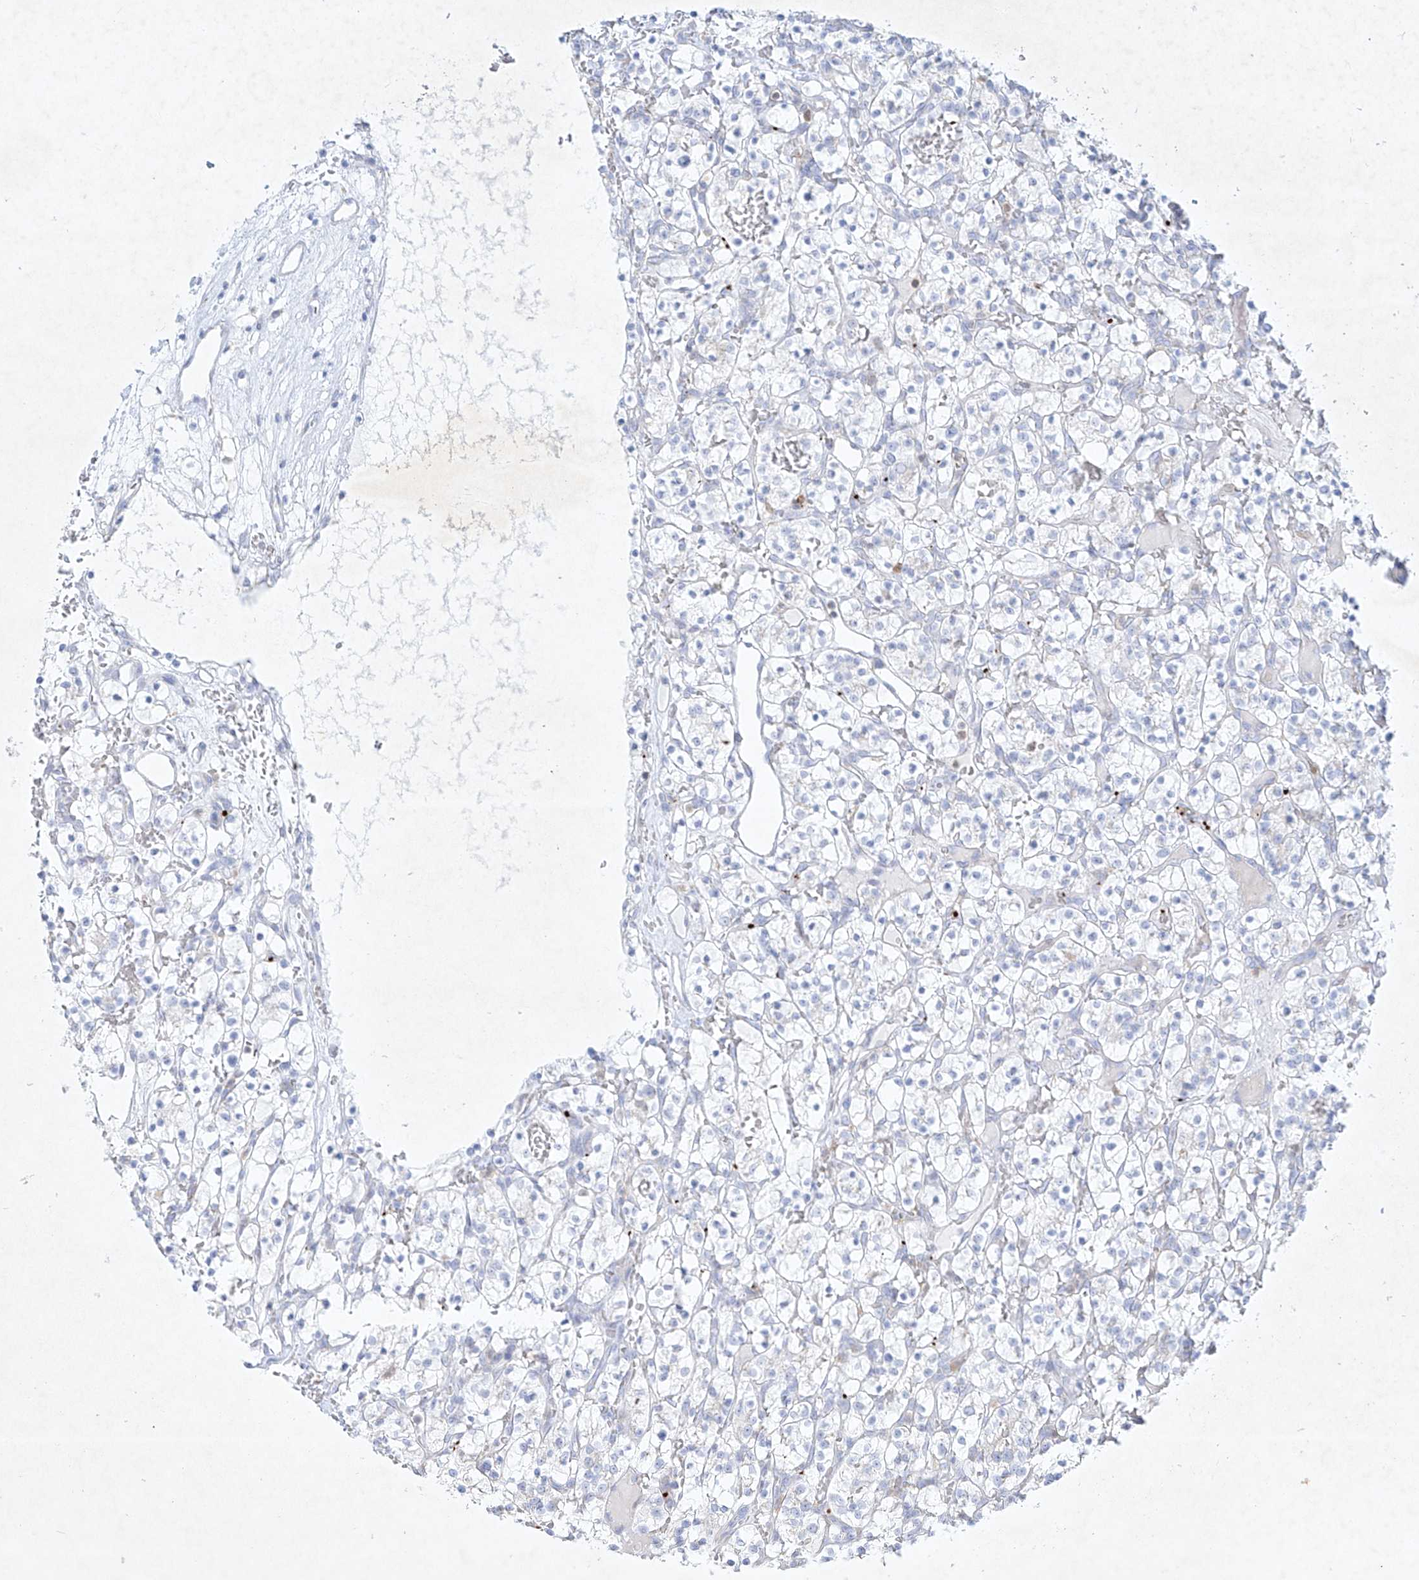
{"staining": {"intensity": "negative", "quantity": "none", "location": "none"}, "tissue": "renal cancer", "cell_type": "Tumor cells", "image_type": "cancer", "snomed": [{"axis": "morphology", "description": "Adenocarcinoma, NOS"}, {"axis": "topography", "description": "Kidney"}], "caption": "Micrograph shows no protein staining in tumor cells of adenocarcinoma (renal) tissue. (Stains: DAB IHC with hematoxylin counter stain, Microscopy: brightfield microscopy at high magnification).", "gene": "PLEK", "patient": {"sex": "female", "age": 57}}